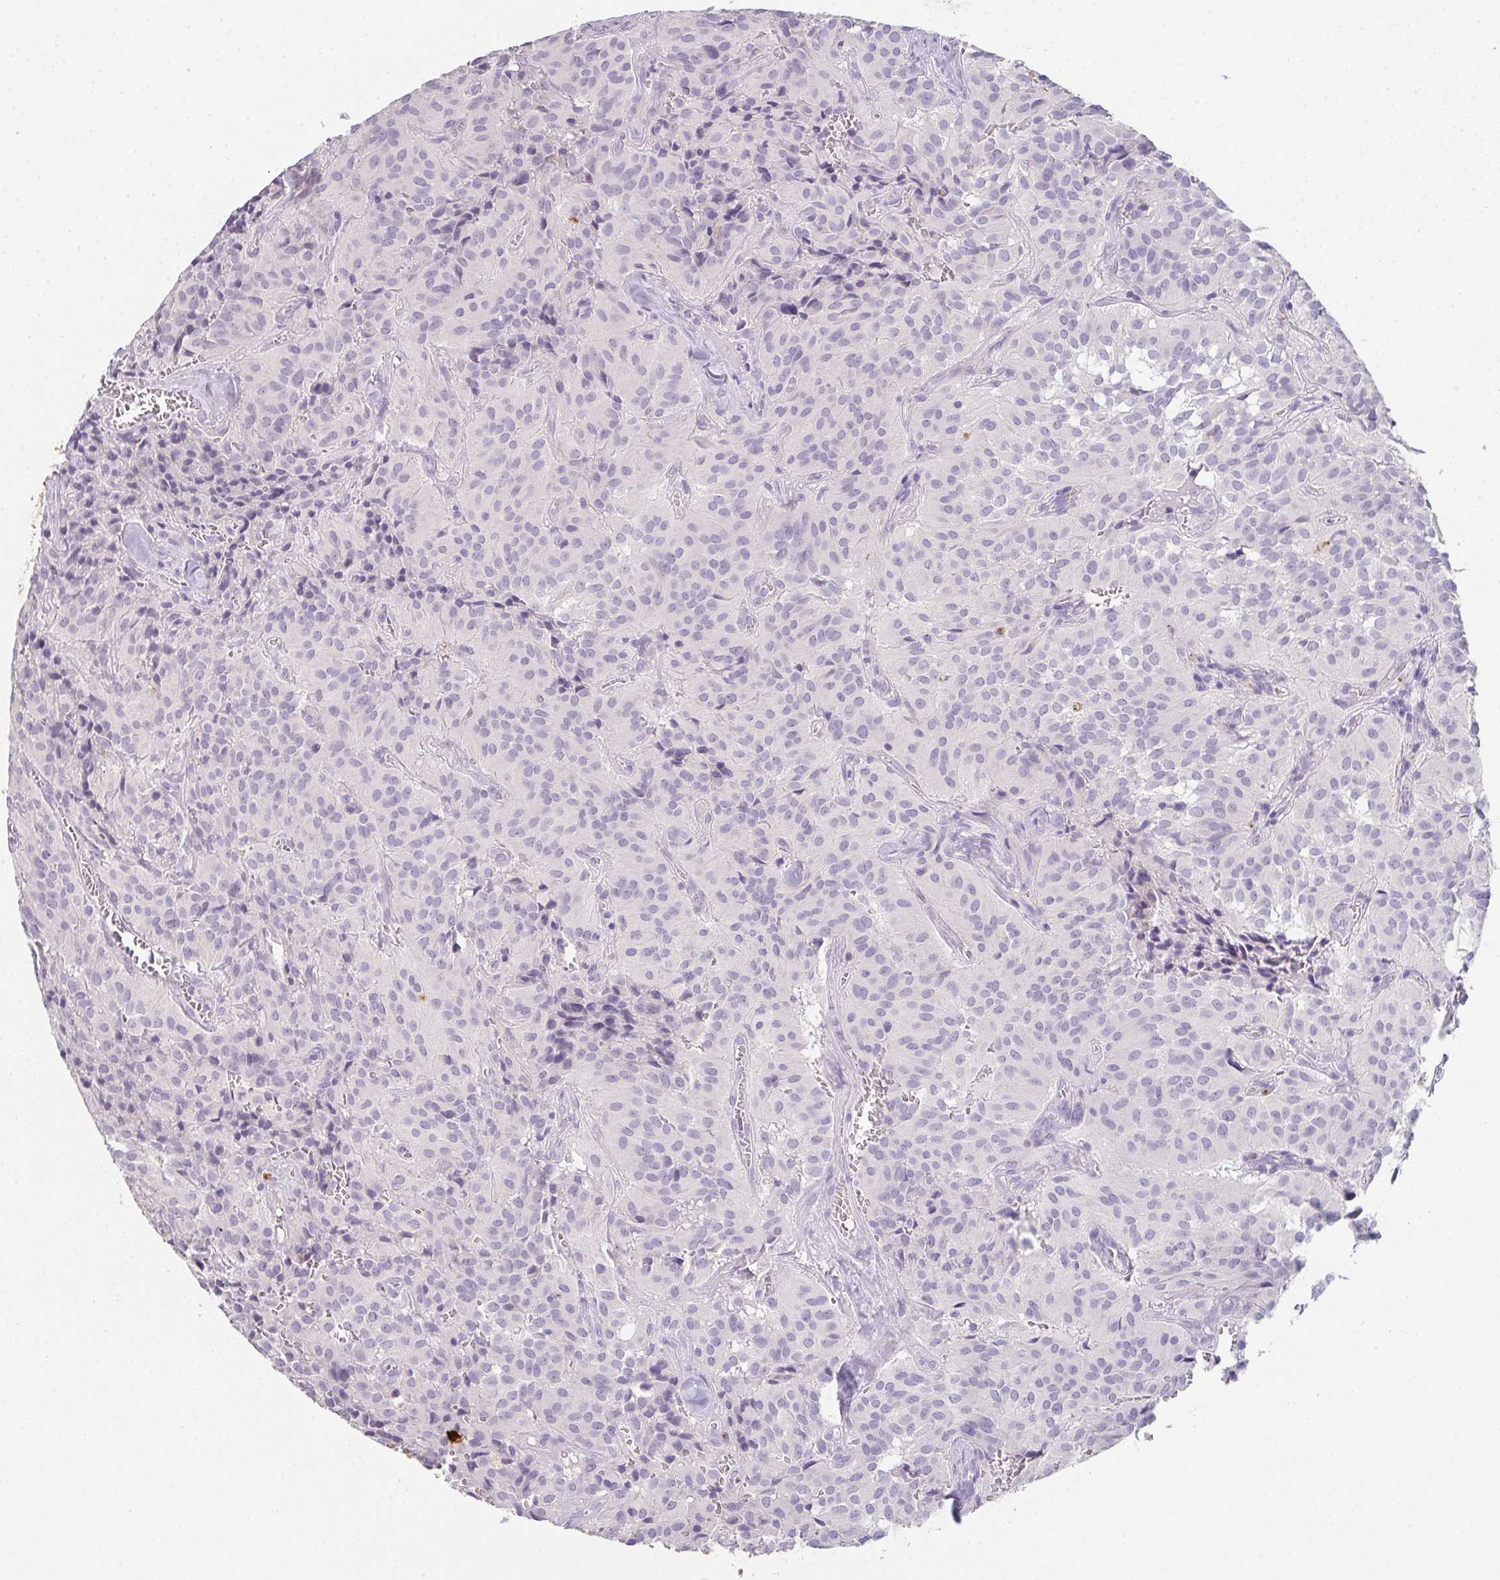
{"staining": {"intensity": "negative", "quantity": "none", "location": "none"}, "tissue": "glioma", "cell_type": "Tumor cells", "image_type": "cancer", "snomed": [{"axis": "morphology", "description": "Glioma, malignant, Low grade"}, {"axis": "topography", "description": "Brain"}], "caption": "There is no significant expression in tumor cells of glioma.", "gene": "C1QTNF8", "patient": {"sex": "male", "age": 42}}